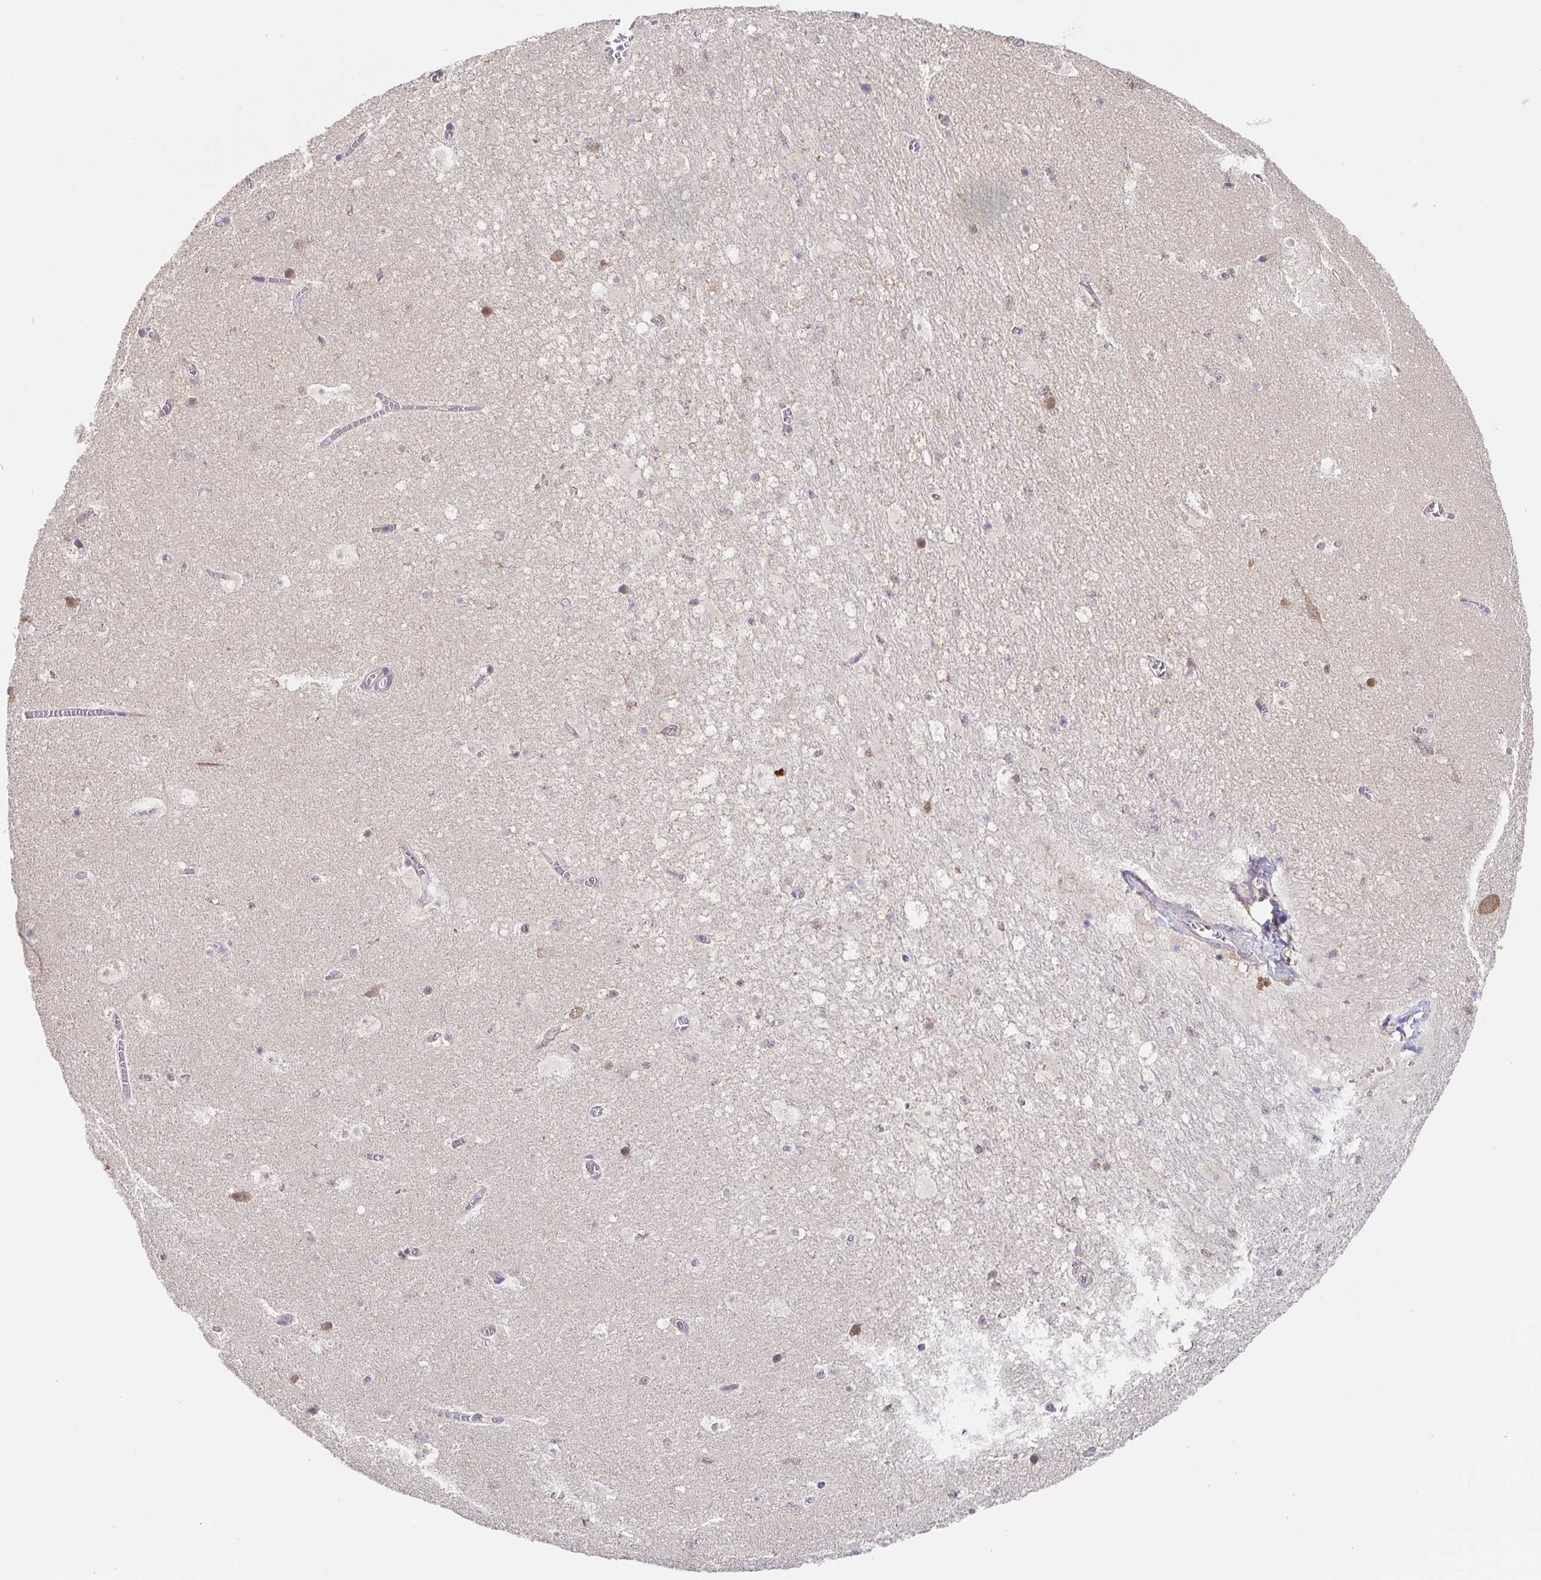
{"staining": {"intensity": "negative", "quantity": "none", "location": "none"}, "tissue": "hippocampus", "cell_type": "Glial cells", "image_type": "normal", "snomed": [{"axis": "morphology", "description": "Normal tissue, NOS"}, {"axis": "topography", "description": "Hippocampus"}], "caption": "The IHC histopathology image has no significant positivity in glial cells of hippocampus.", "gene": "PDPK1", "patient": {"sex": "female", "age": 42}}